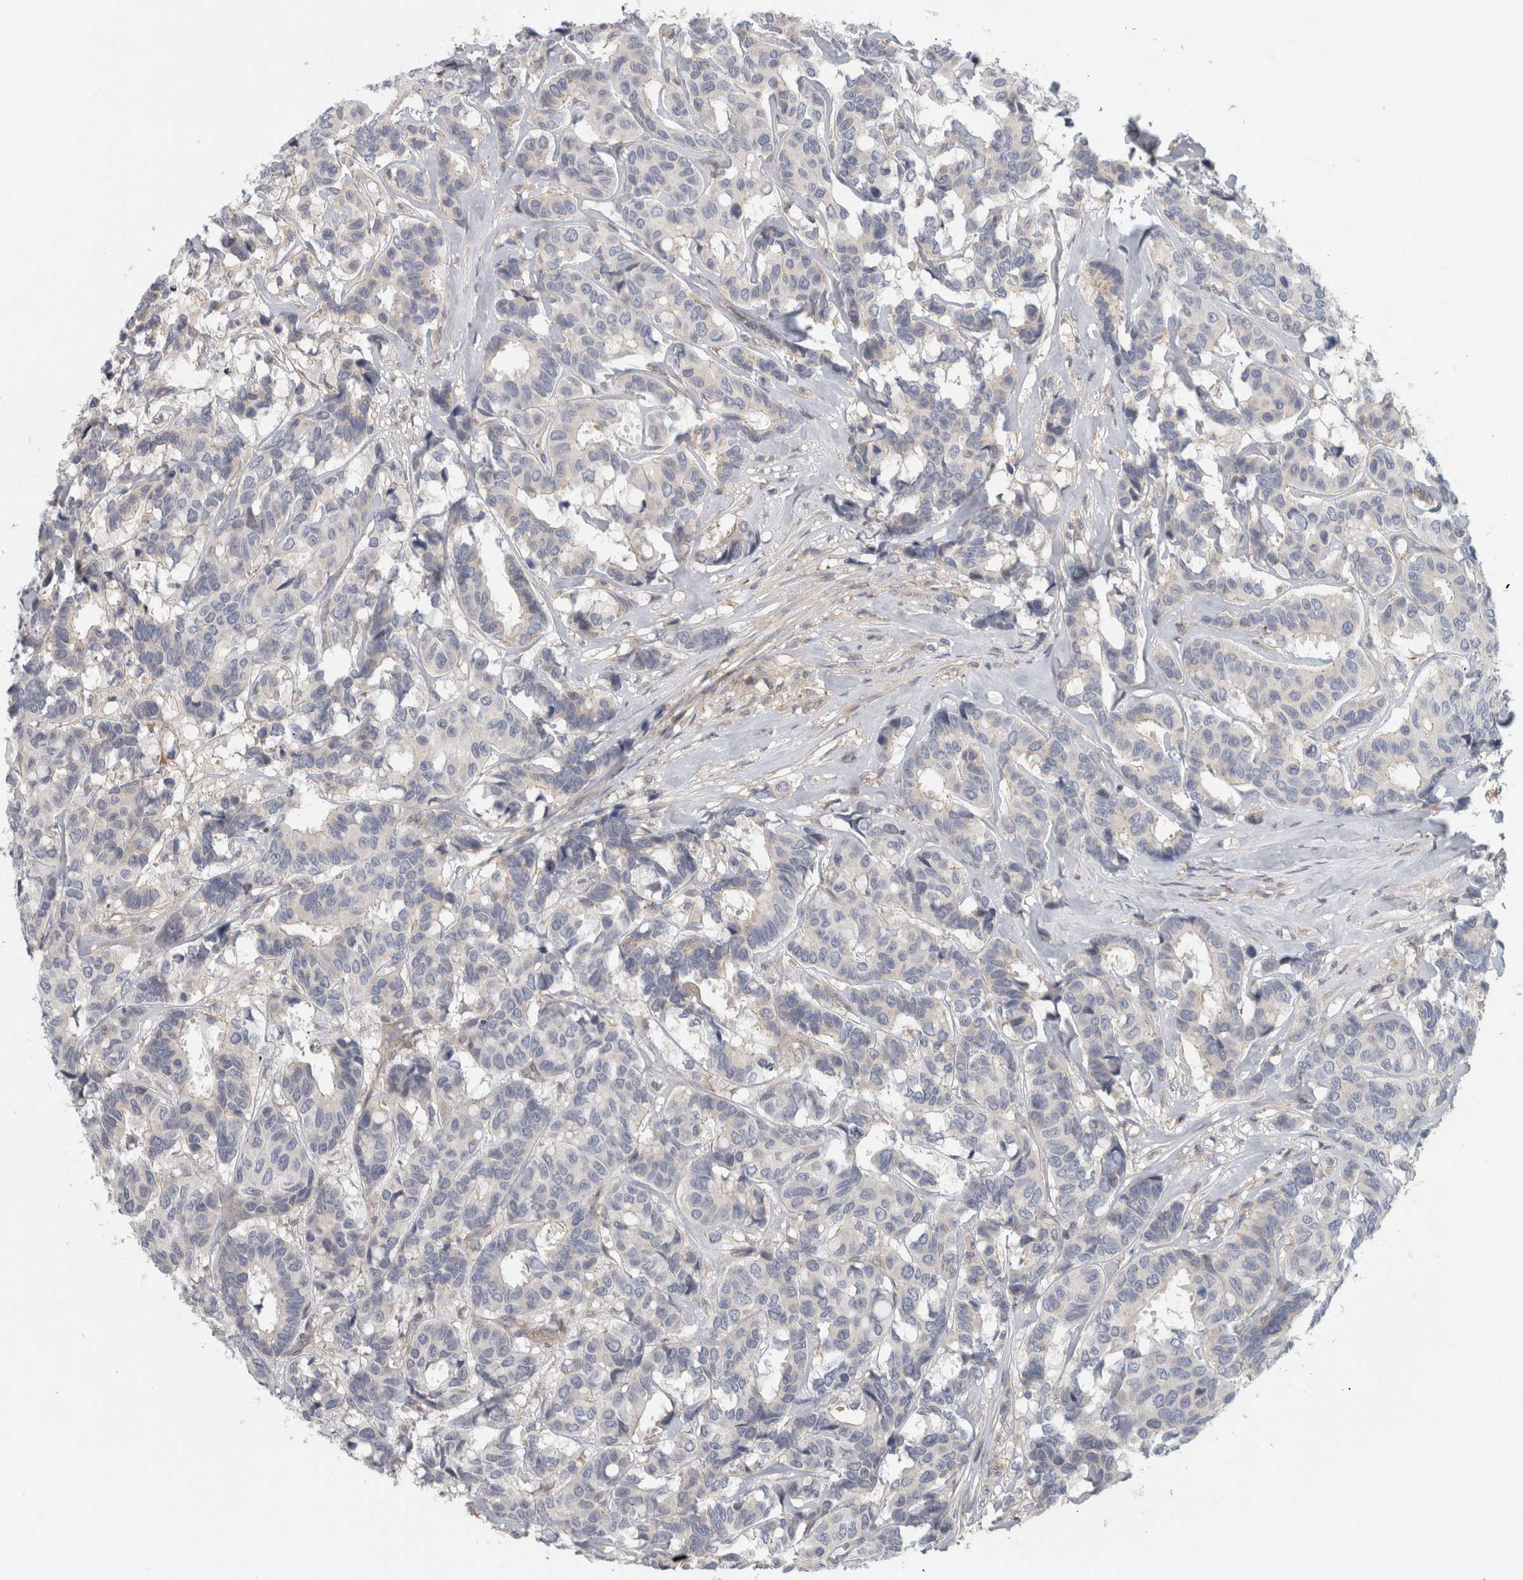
{"staining": {"intensity": "negative", "quantity": "none", "location": "none"}, "tissue": "breast cancer", "cell_type": "Tumor cells", "image_type": "cancer", "snomed": [{"axis": "morphology", "description": "Duct carcinoma"}, {"axis": "topography", "description": "Breast"}], "caption": "This histopathology image is of breast cancer (invasive ductal carcinoma) stained with immunohistochemistry to label a protein in brown with the nuclei are counter-stained blue. There is no positivity in tumor cells.", "gene": "ZNF804B", "patient": {"sex": "female", "age": 87}}